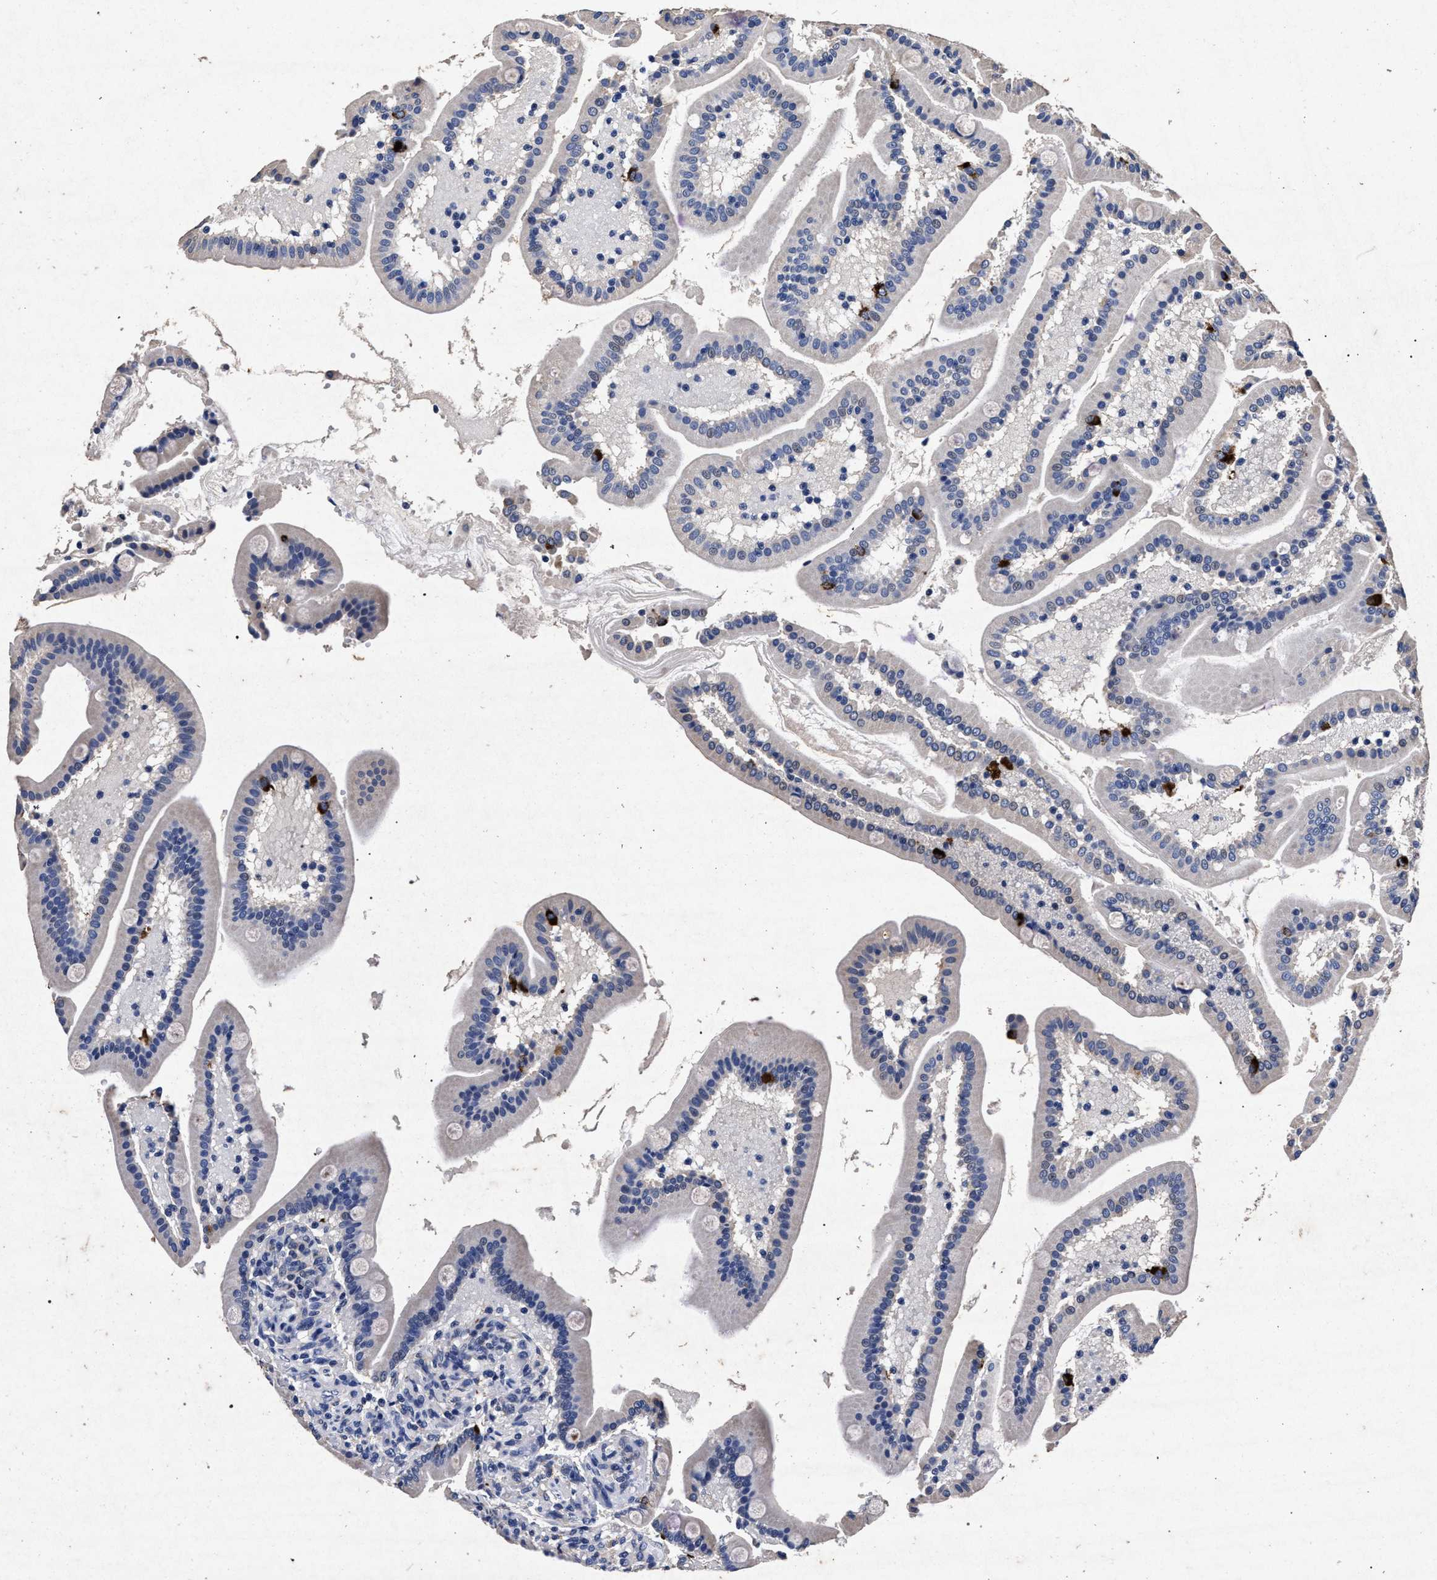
{"staining": {"intensity": "strong", "quantity": "<25%", "location": "cytoplasmic/membranous"}, "tissue": "duodenum", "cell_type": "Glandular cells", "image_type": "normal", "snomed": [{"axis": "morphology", "description": "Normal tissue, NOS"}, {"axis": "topography", "description": "Duodenum"}], "caption": "A brown stain highlights strong cytoplasmic/membranous staining of a protein in glandular cells of benign duodenum. (DAB IHC, brown staining for protein, blue staining for nuclei).", "gene": "ATP1A2", "patient": {"sex": "male", "age": 54}}